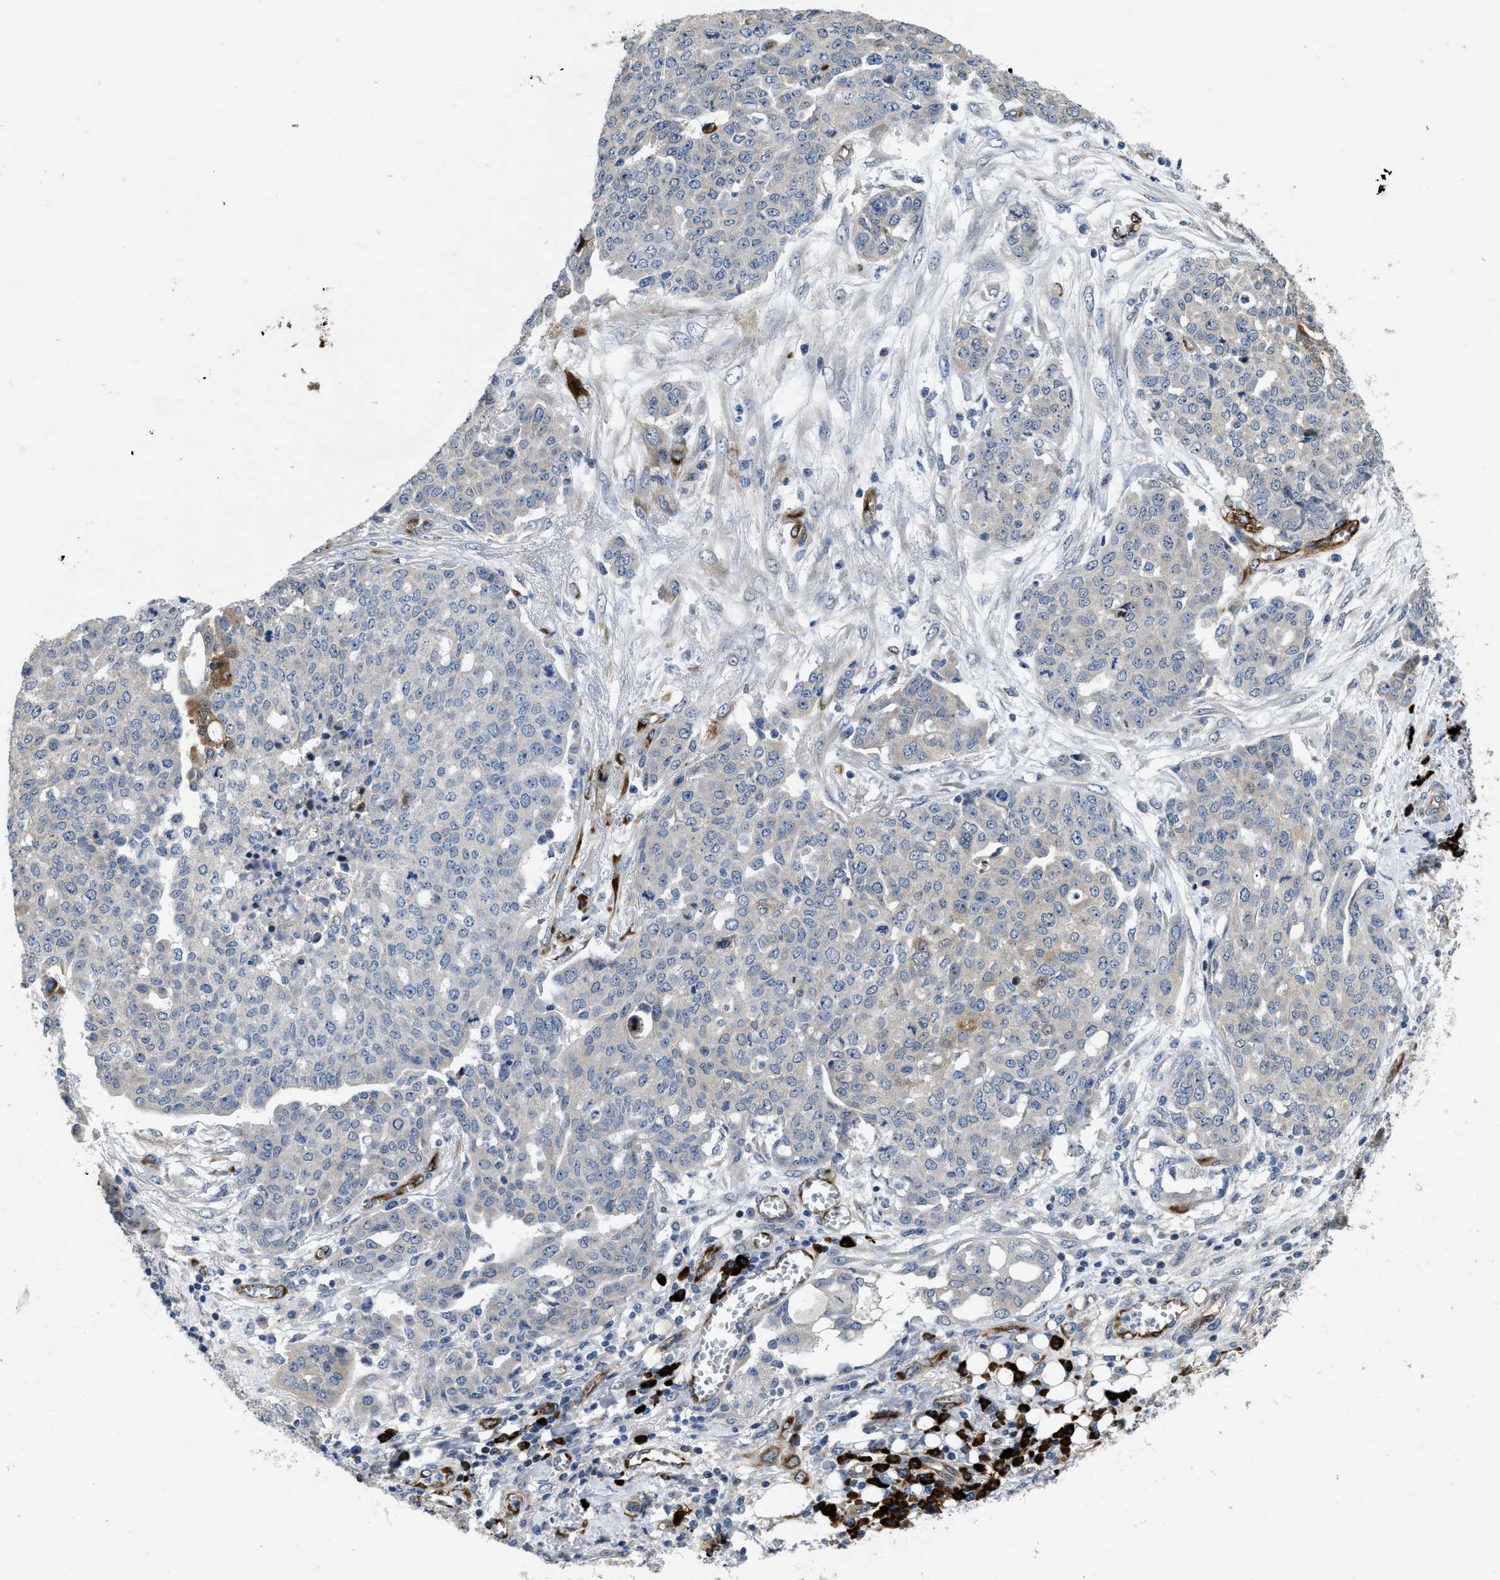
{"staining": {"intensity": "negative", "quantity": "none", "location": "none"}, "tissue": "ovarian cancer", "cell_type": "Tumor cells", "image_type": "cancer", "snomed": [{"axis": "morphology", "description": "Cystadenocarcinoma, serous, NOS"}, {"axis": "topography", "description": "Soft tissue"}, {"axis": "topography", "description": "Ovary"}], "caption": "High power microscopy histopathology image of an immunohistochemistry image of serous cystadenocarcinoma (ovarian), revealing no significant positivity in tumor cells.", "gene": "HSPA12B", "patient": {"sex": "female", "age": 57}}